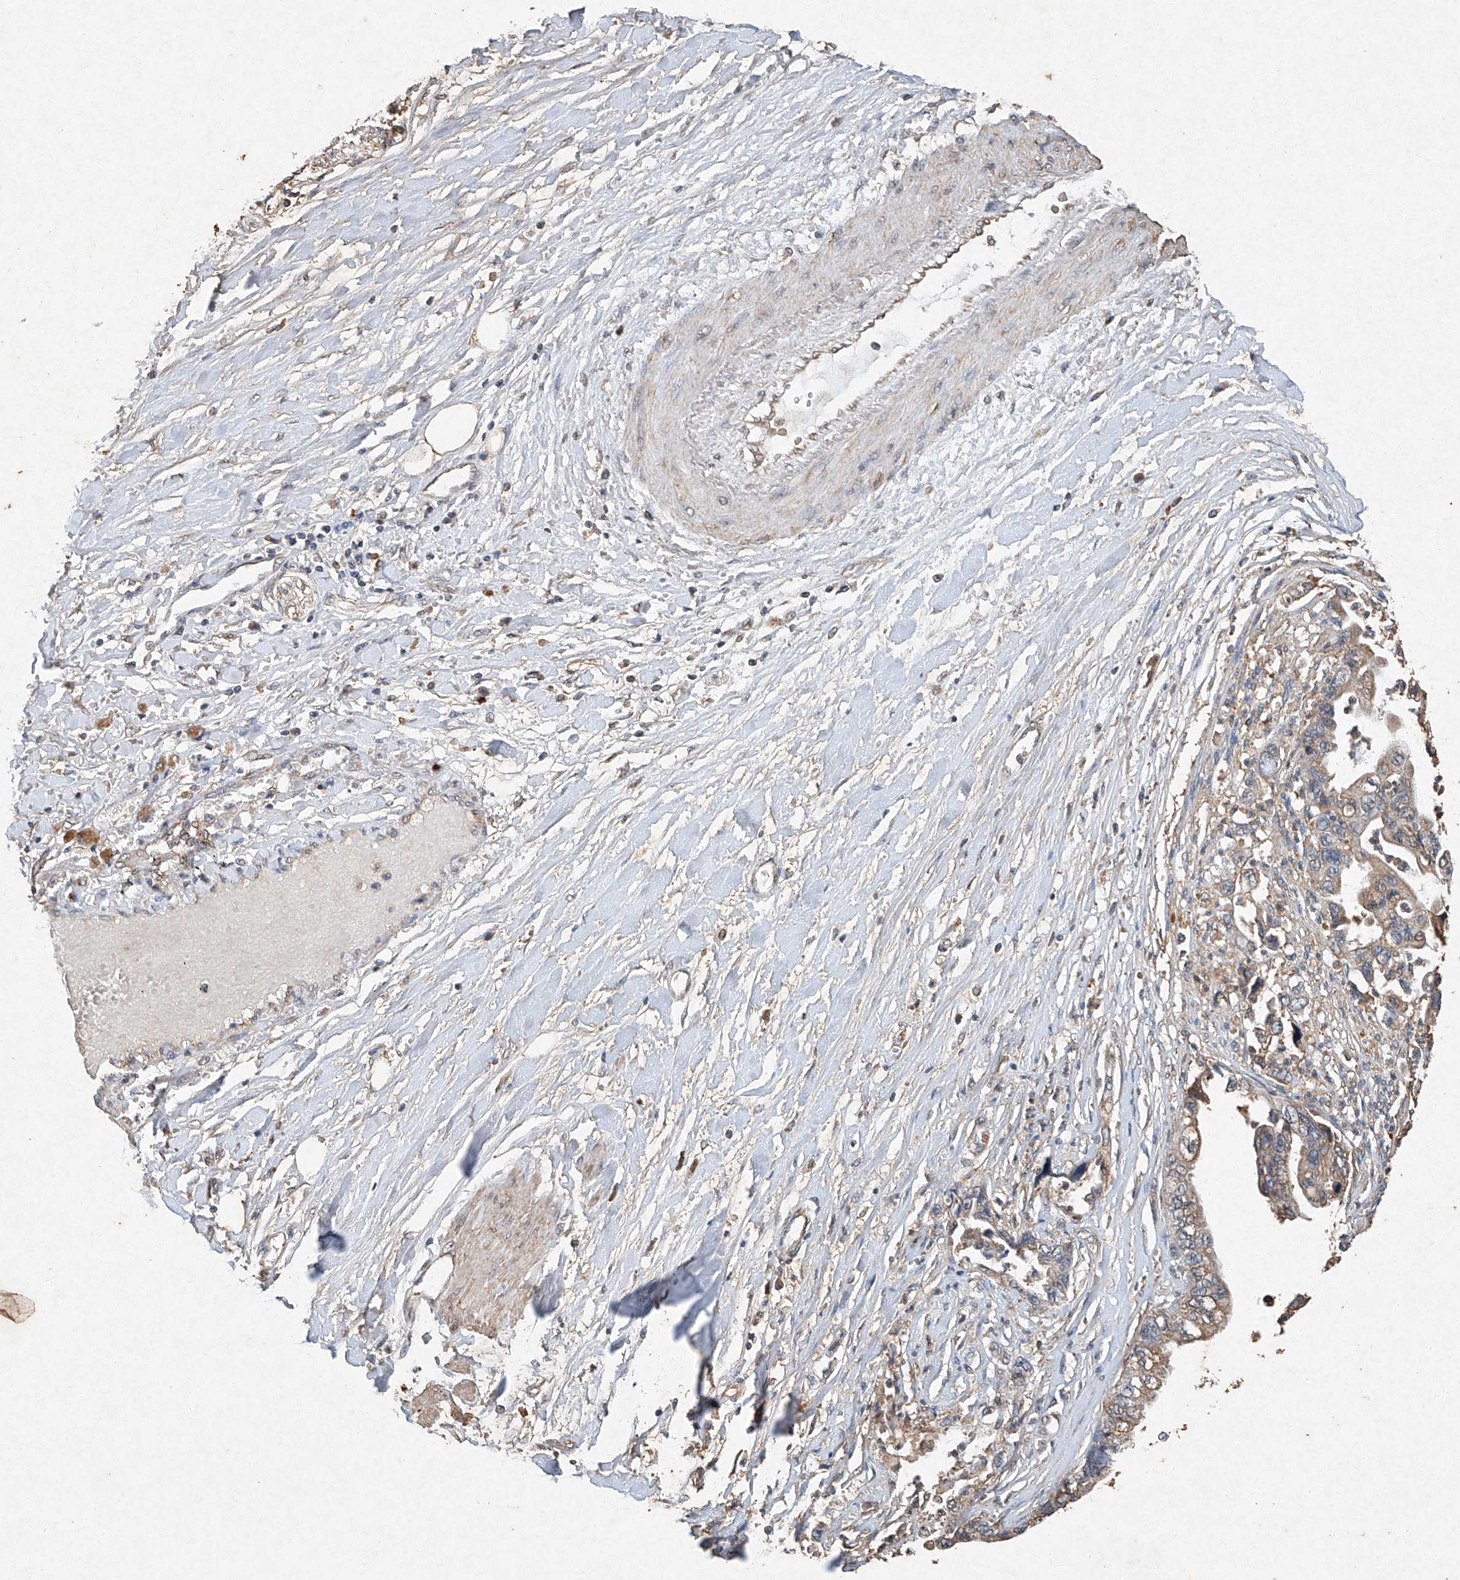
{"staining": {"intensity": "weak", "quantity": "25%-75%", "location": "cytoplasmic/membranous"}, "tissue": "pancreatic cancer", "cell_type": "Tumor cells", "image_type": "cancer", "snomed": [{"axis": "morphology", "description": "Adenocarcinoma, NOS"}, {"axis": "topography", "description": "Pancreas"}], "caption": "Pancreatic cancer (adenocarcinoma) stained with a brown dye reveals weak cytoplasmic/membranous positive positivity in about 25%-75% of tumor cells.", "gene": "STK3", "patient": {"sex": "male", "age": 56}}